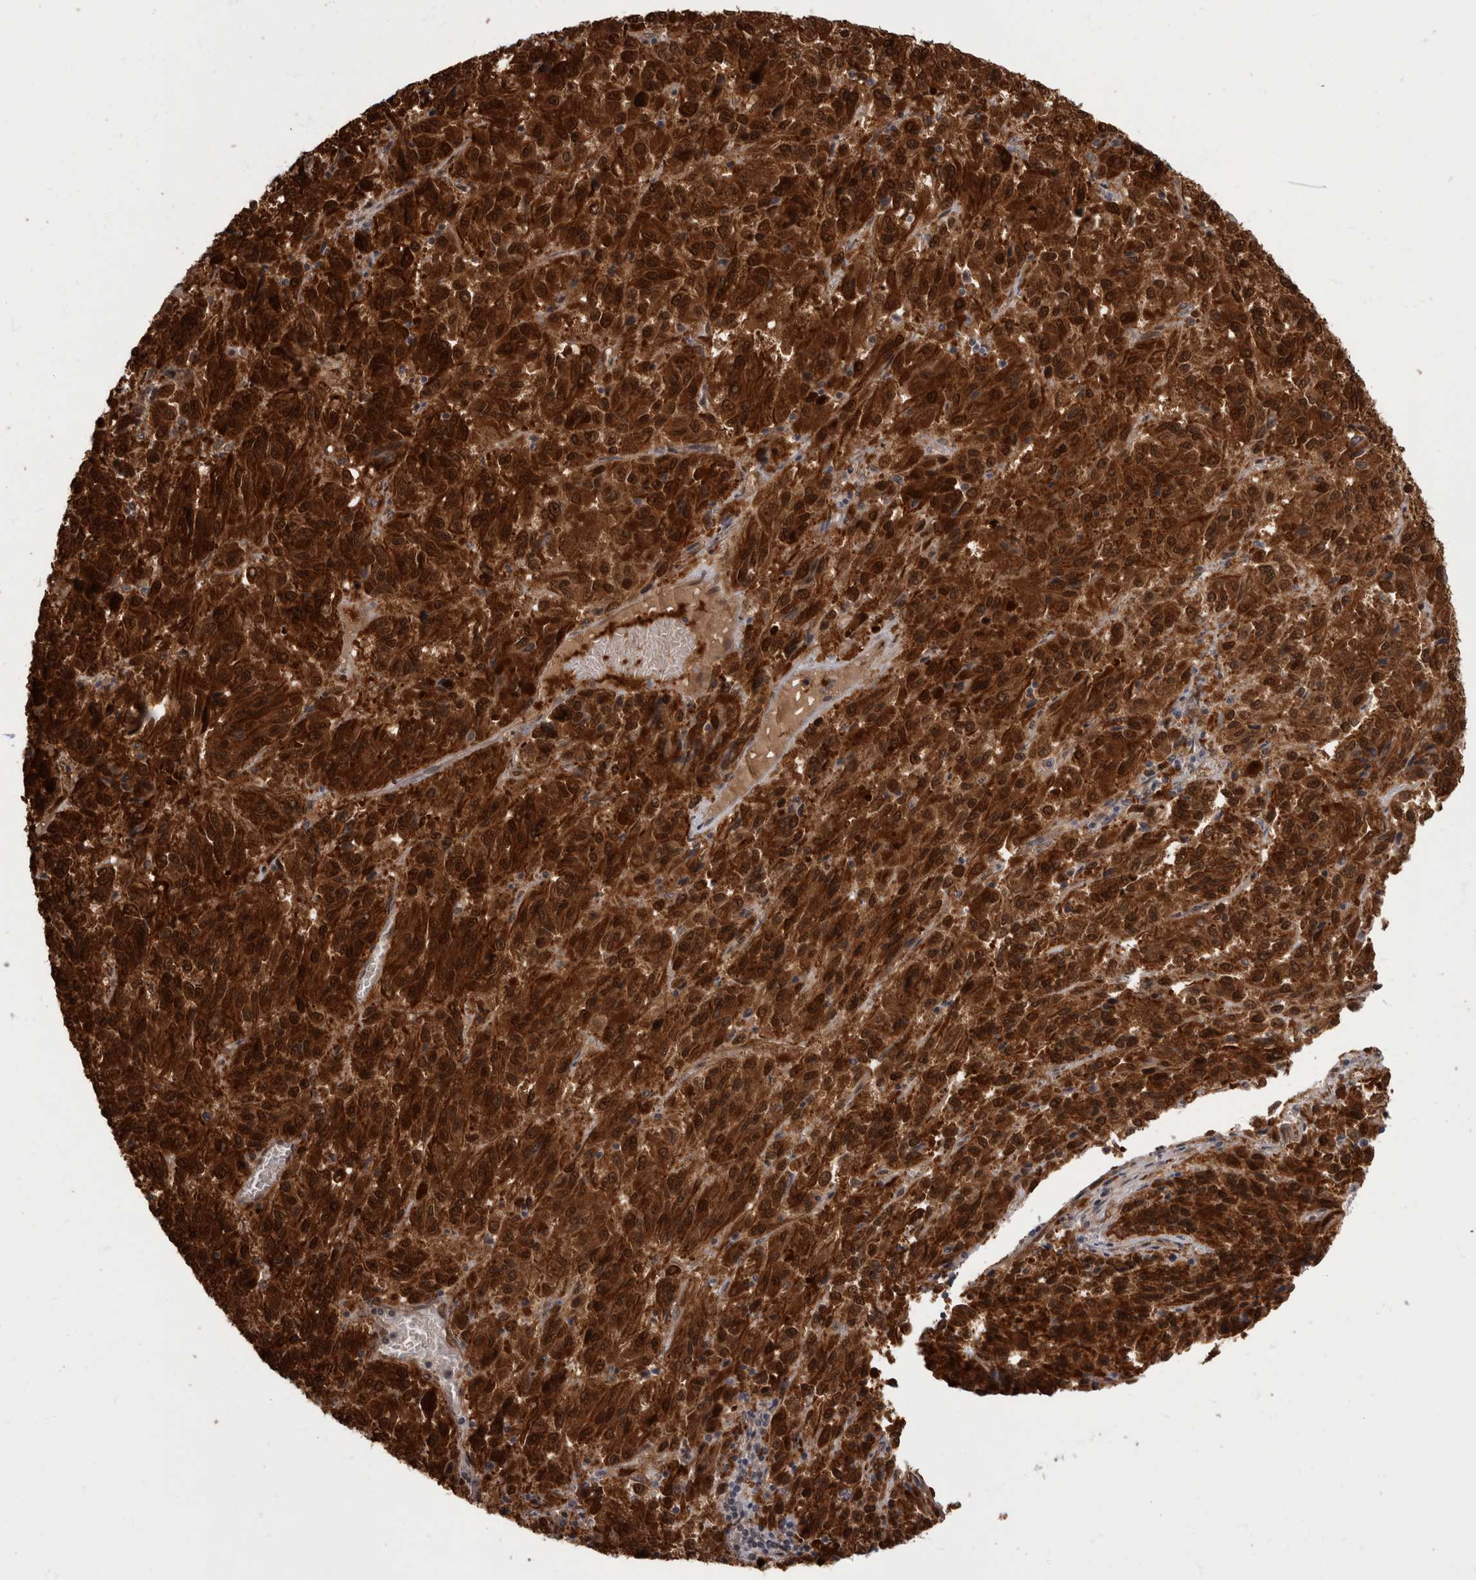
{"staining": {"intensity": "strong", "quantity": ">75%", "location": "cytoplasmic/membranous,nuclear"}, "tissue": "melanoma", "cell_type": "Tumor cells", "image_type": "cancer", "snomed": [{"axis": "morphology", "description": "Malignant melanoma, Metastatic site"}, {"axis": "topography", "description": "Lung"}], "caption": "Immunohistochemical staining of human malignant melanoma (metastatic site) exhibits high levels of strong cytoplasmic/membranous and nuclear positivity in about >75% of tumor cells.", "gene": "AKT3", "patient": {"sex": "male", "age": 64}}